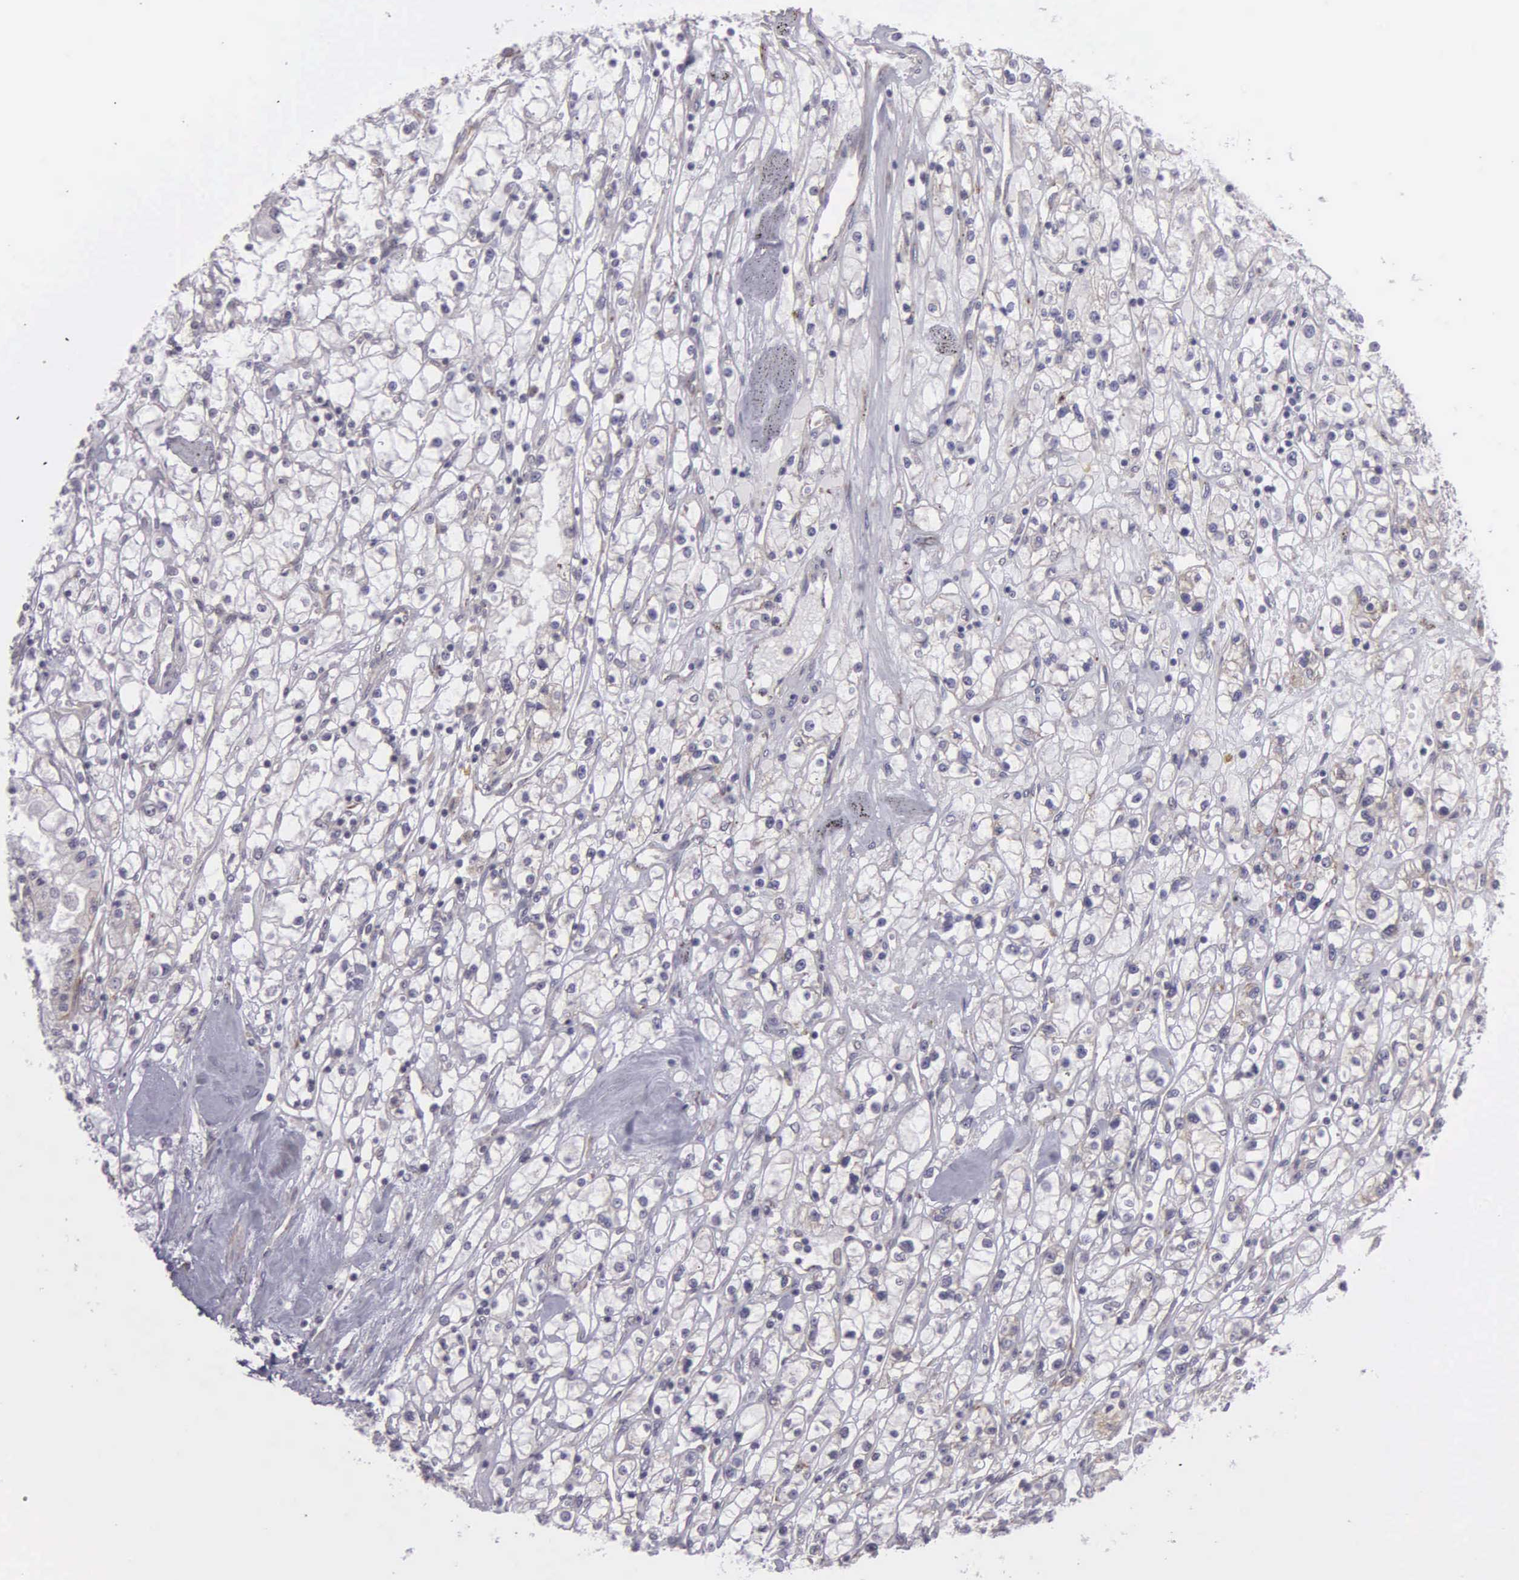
{"staining": {"intensity": "weak", "quantity": "<25%", "location": "cytoplasmic/membranous"}, "tissue": "renal cancer", "cell_type": "Tumor cells", "image_type": "cancer", "snomed": [{"axis": "morphology", "description": "Adenocarcinoma, NOS"}, {"axis": "topography", "description": "Kidney"}], "caption": "IHC micrograph of human renal cancer stained for a protein (brown), which shows no staining in tumor cells. The staining is performed using DAB brown chromogen with nuclei counter-stained in using hematoxylin.", "gene": "SYNJ2BP", "patient": {"sex": "male", "age": 56}}